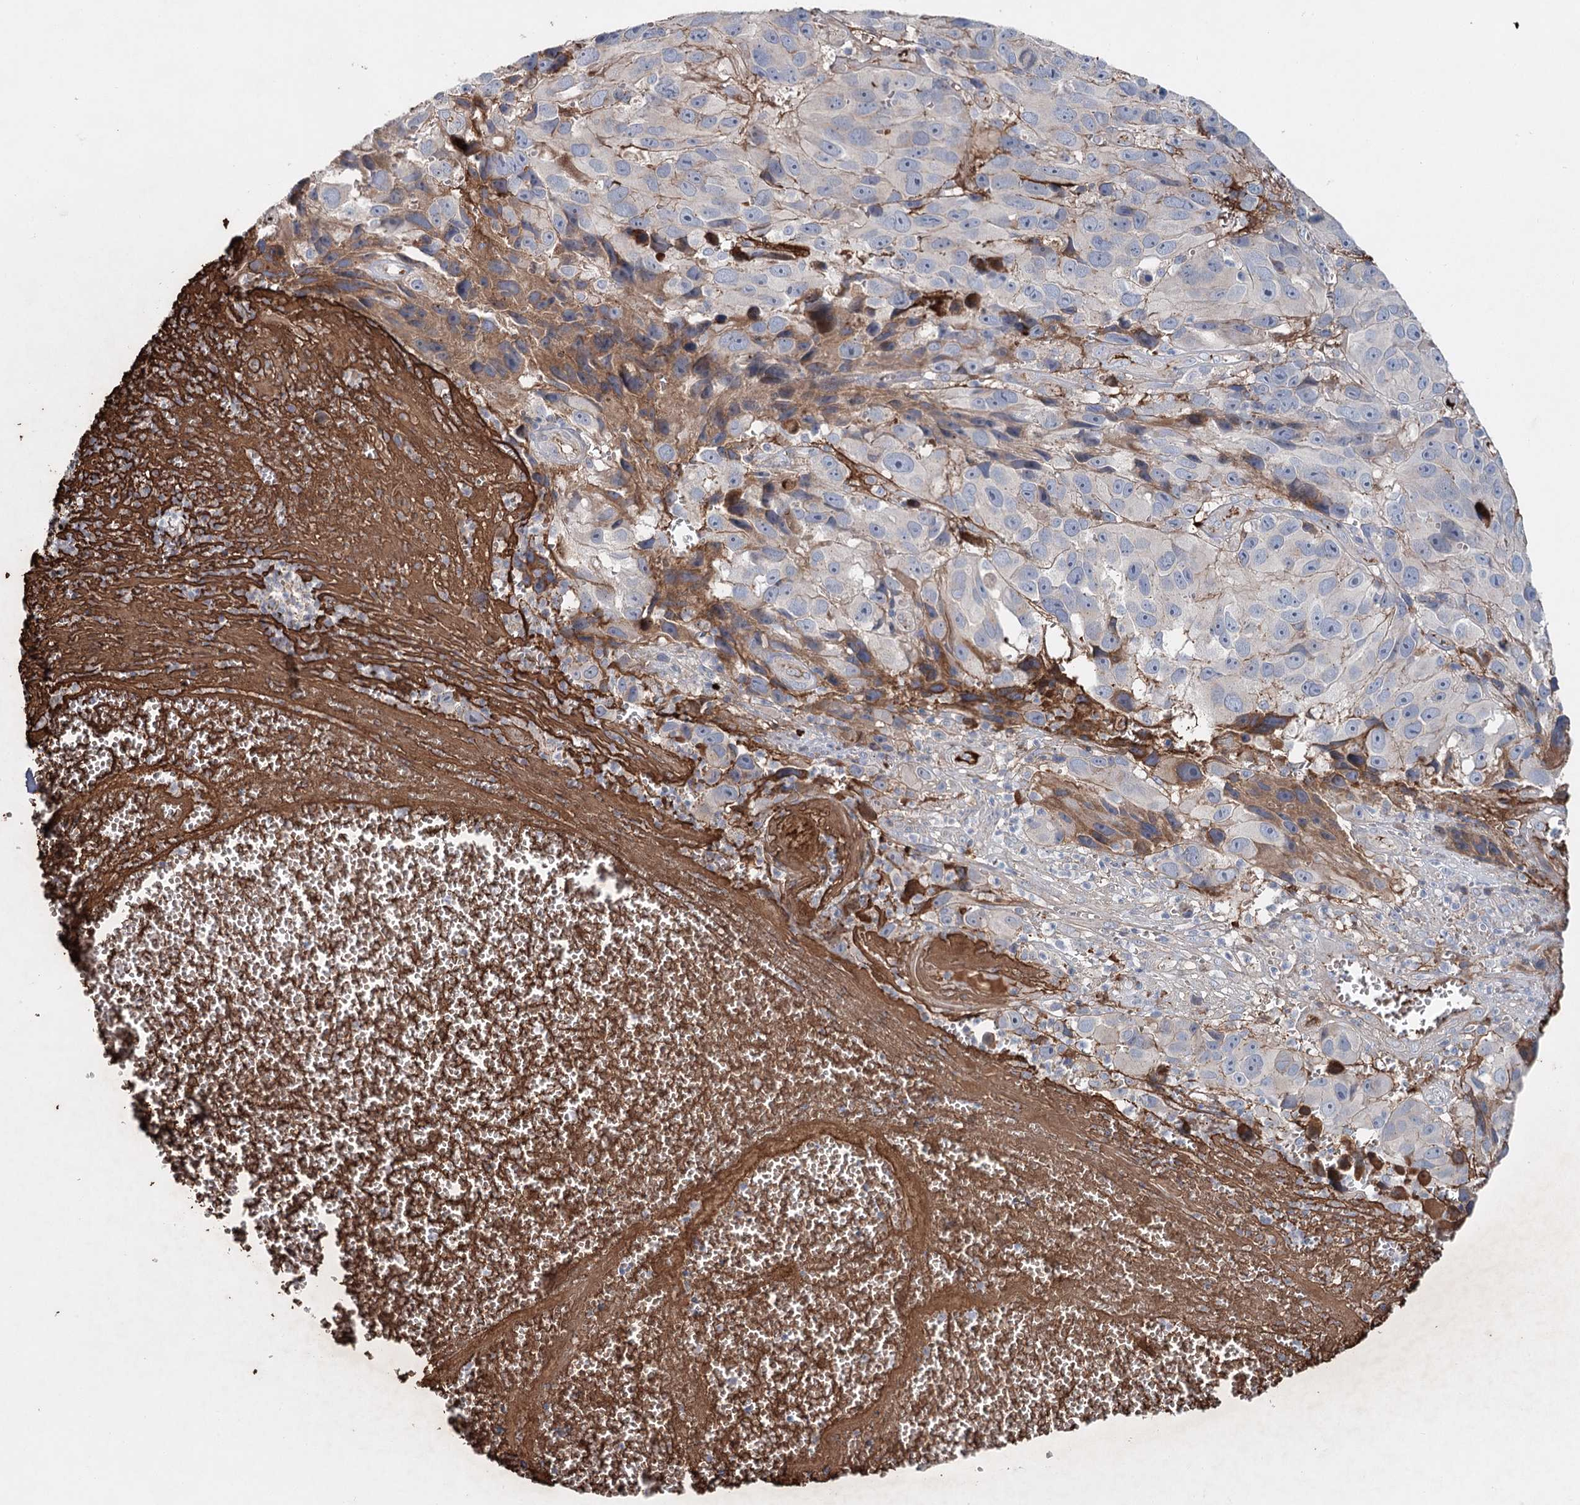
{"staining": {"intensity": "negative", "quantity": "none", "location": "none"}, "tissue": "melanoma", "cell_type": "Tumor cells", "image_type": "cancer", "snomed": [{"axis": "morphology", "description": "Malignant melanoma, NOS"}, {"axis": "topography", "description": "Skin"}], "caption": "This histopathology image is of melanoma stained with immunohistochemistry to label a protein in brown with the nuclei are counter-stained blue. There is no positivity in tumor cells.", "gene": "ALKBH8", "patient": {"sex": "male", "age": 84}}